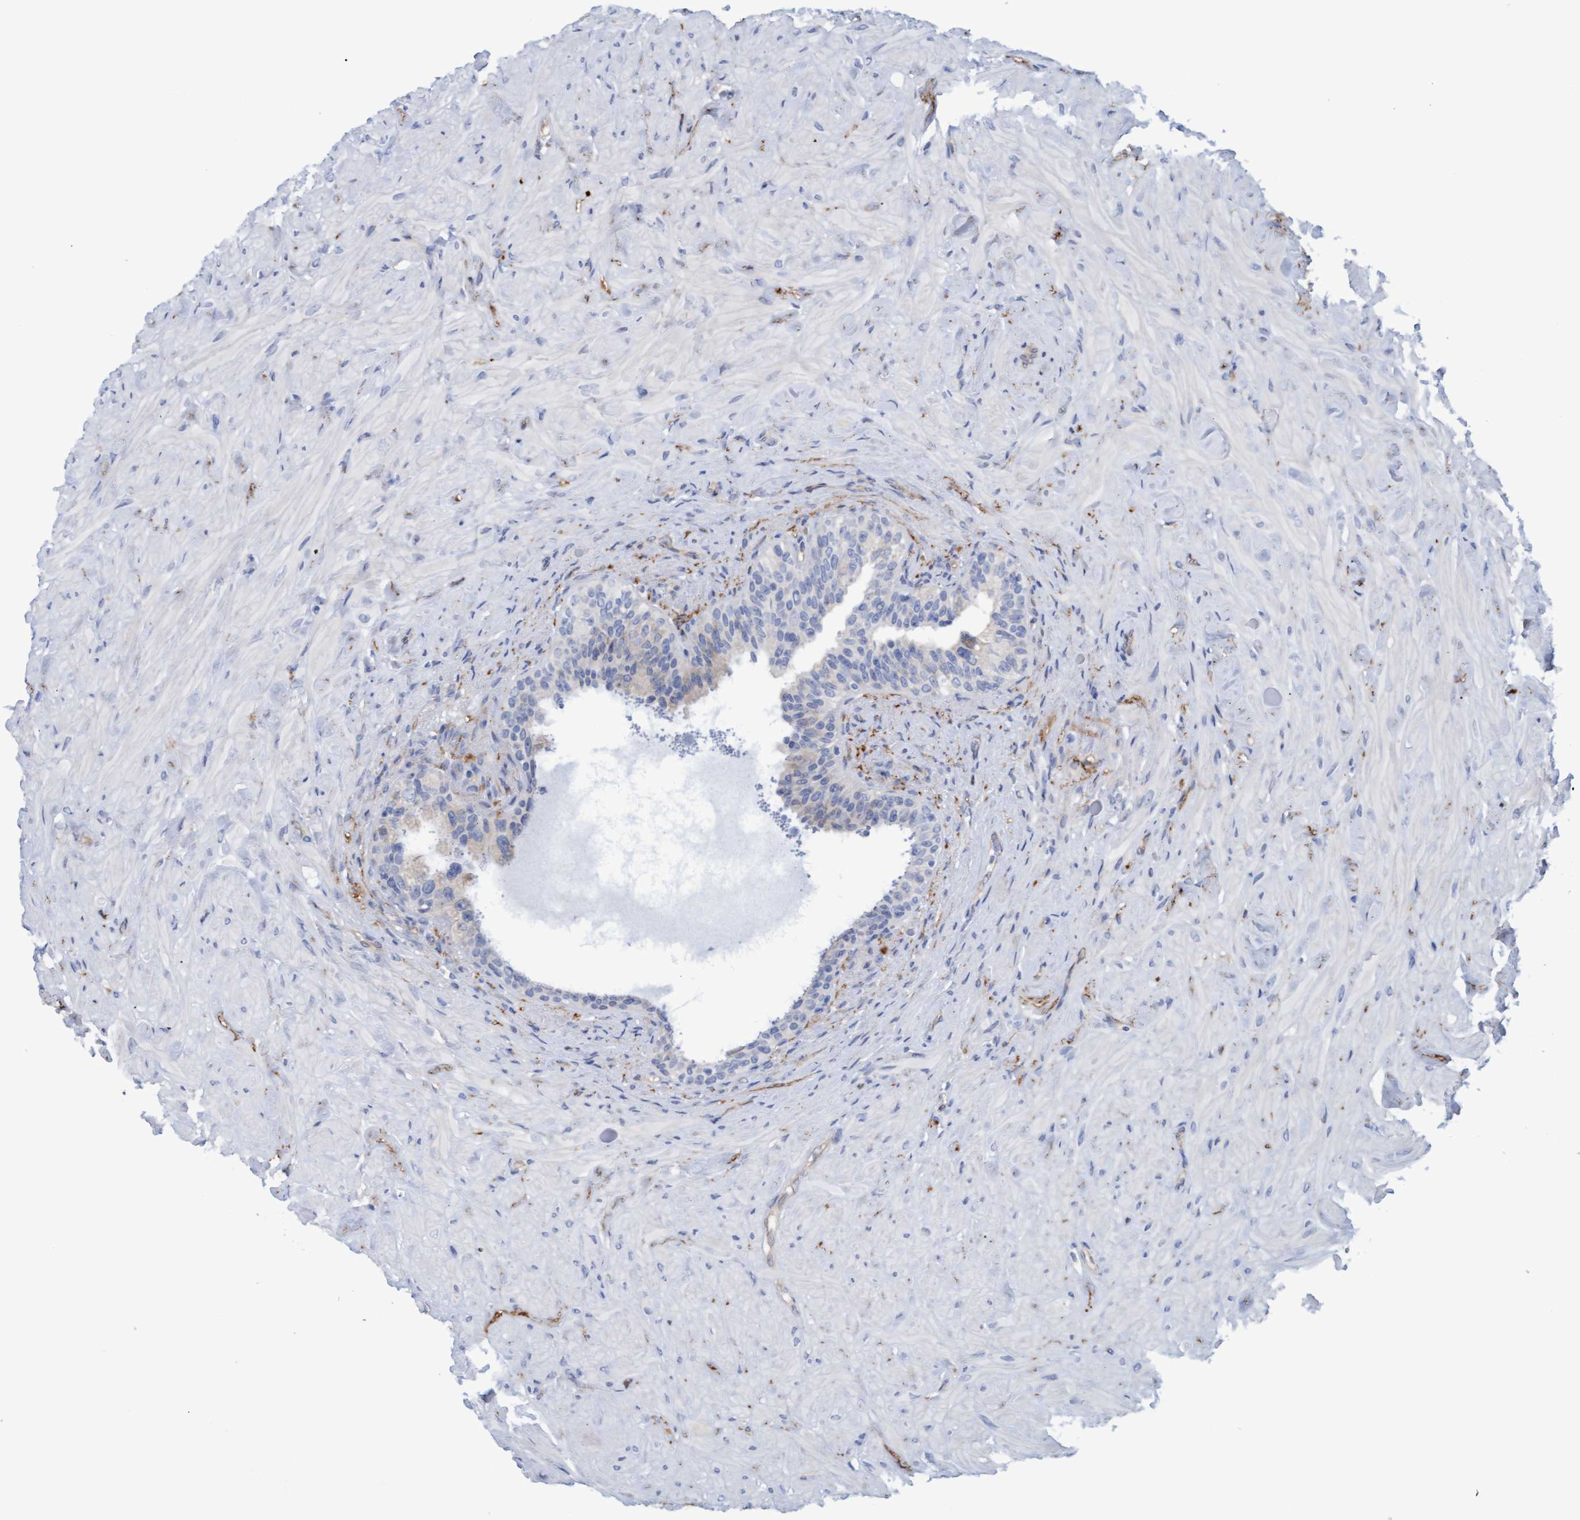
{"staining": {"intensity": "negative", "quantity": "none", "location": "none"}, "tissue": "seminal vesicle", "cell_type": "Glandular cells", "image_type": "normal", "snomed": [{"axis": "morphology", "description": "Normal tissue, NOS"}, {"axis": "topography", "description": "Seminal veicle"}], "caption": "The IHC photomicrograph has no significant positivity in glandular cells of seminal vesicle.", "gene": "STXBP1", "patient": {"sex": "male", "age": 68}}